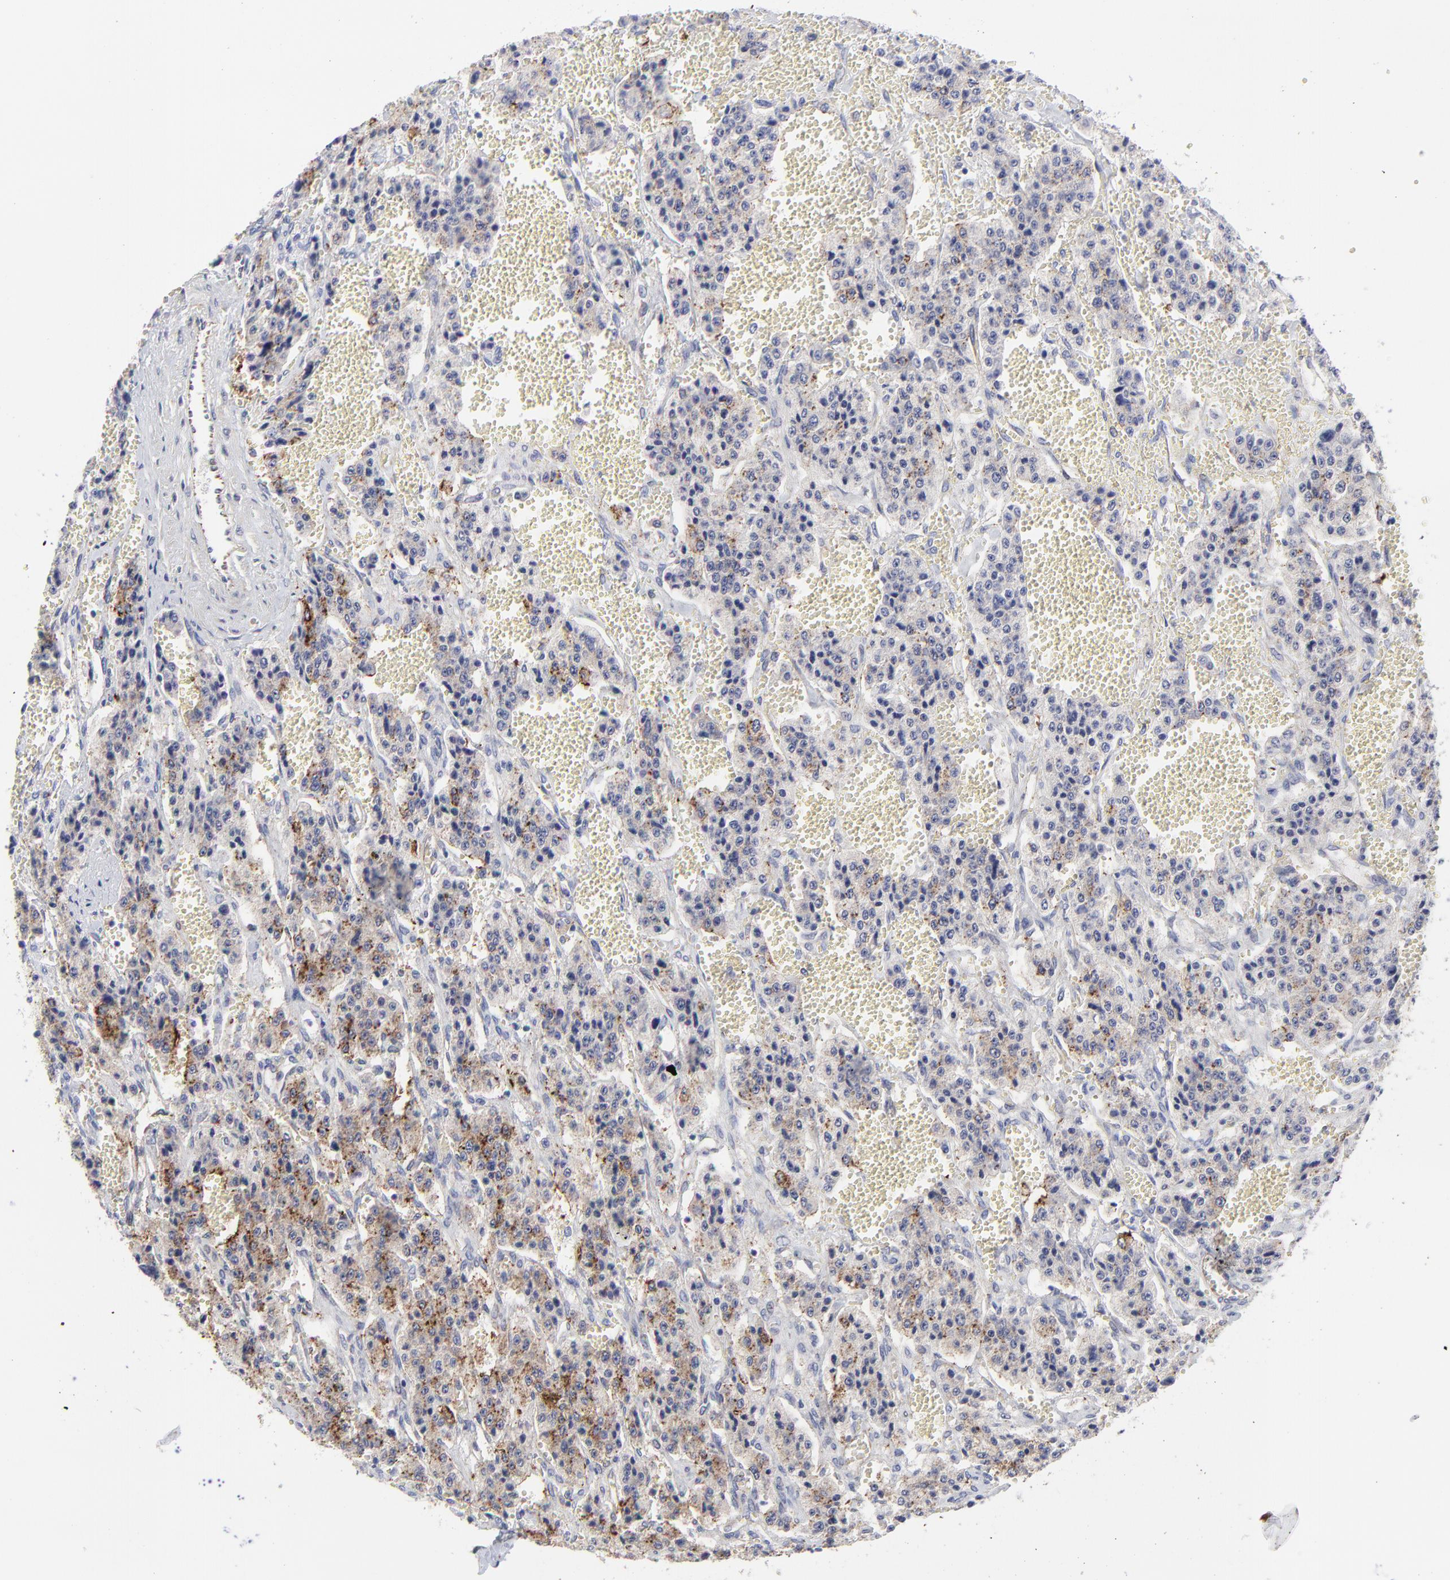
{"staining": {"intensity": "moderate", "quantity": ">75%", "location": "cytoplasmic/membranous"}, "tissue": "carcinoid", "cell_type": "Tumor cells", "image_type": "cancer", "snomed": [{"axis": "morphology", "description": "Carcinoid, malignant, NOS"}, {"axis": "topography", "description": "Small intestine"}], "caption": "Brown immunohistochemical staining in human malignant carcinoid exhibits moderate cytoplasmic/membranous expression in approximately >75% of tumor cells.", "gene": "COX8C", "patient": {"sex": "male", "age": 52}}